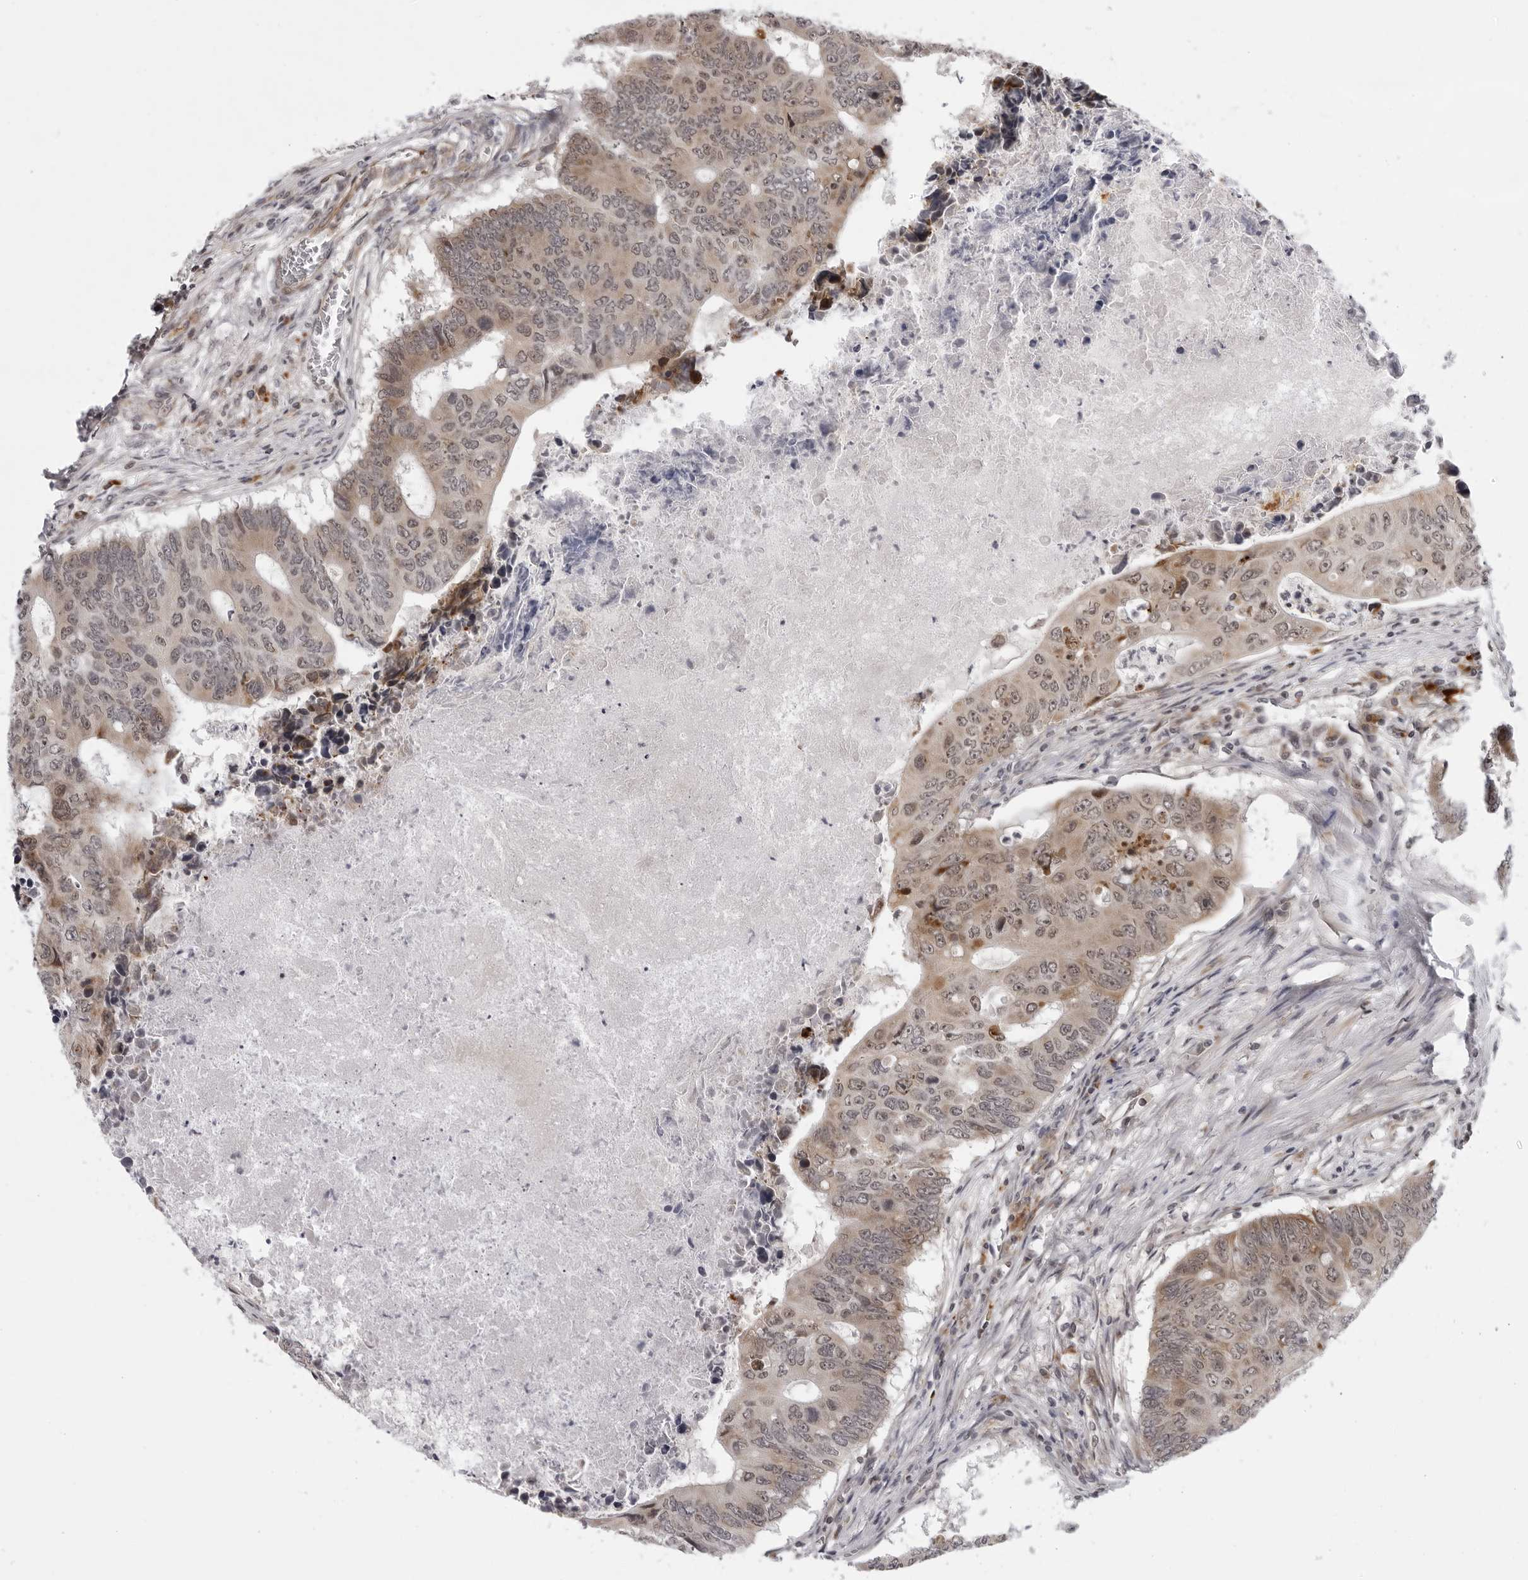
{"staining": {"intensity": "moderate", "quantity": "25%-75%", "location": "cytoplasmic/membranous,nuclear"}, "tissue": "colorectal cancer", "cell_type": "Tumor cells", "image_type": "cancer", "snomed": [{"axis": "morphology", "description": "Adenocarcinoma, NOS"}, {"axis": "topography", "description": "Colon"}], "caption": "Human adenocarcinoma (colorectal) stained for a protein (brown) demonstrates moderate cytoplasmic/membranous and nuclear positive staining in about 25%-75% of tumor cells.", "gene": "GCSAML", "patient": {"sex": "male", "age": 87}}